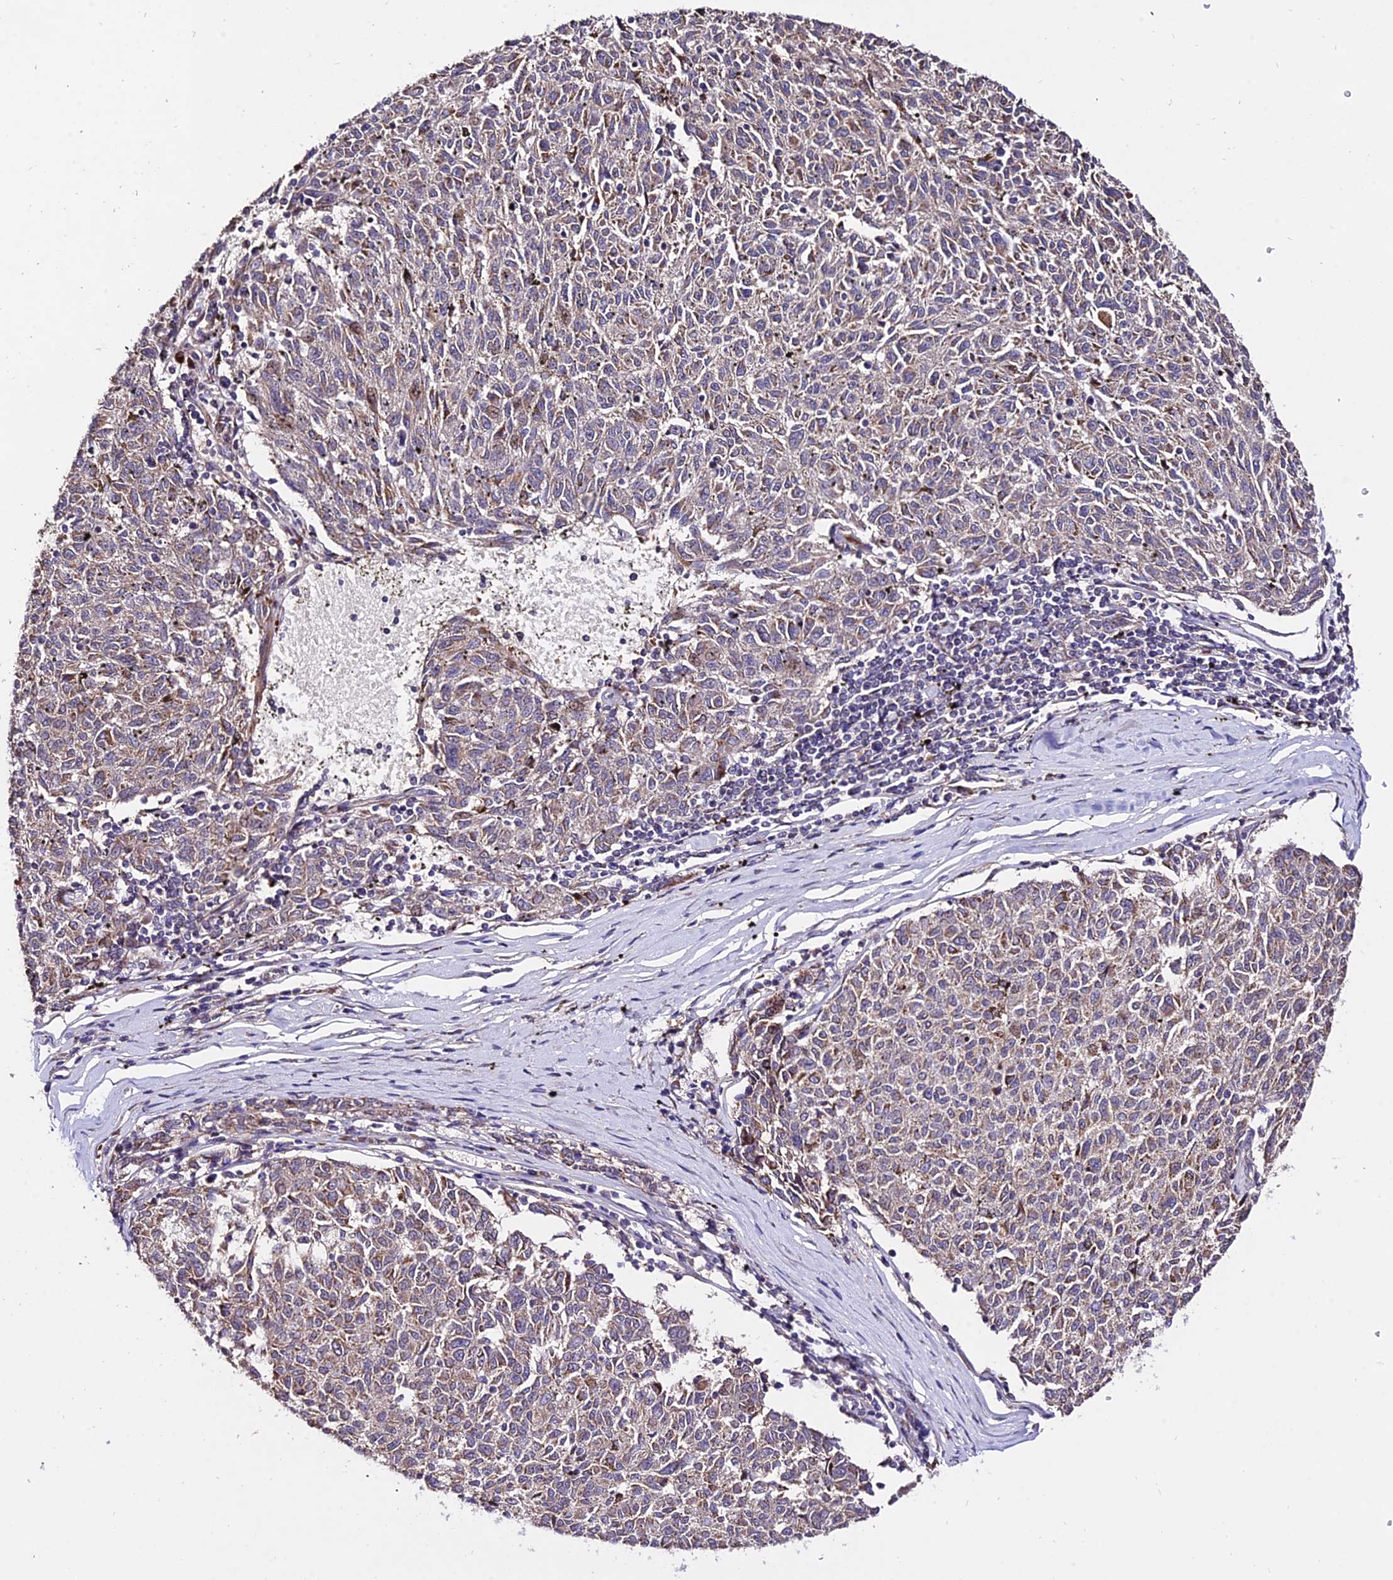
{"staining": {"intensity": "weak", "quantity": "25%-75%", "location": "cytoplasmic/membranous"}, "tissue": "melanoma", "cell_type": "Tumor cells", "image_type": "cancer", "snomed": [{"axis": "morphology", "description": "Malignant melanoma, NOS"}, {"axis": "topography", "description": "Skin"}], "caption": "High-power microscopy captured an immunohistochemistry photomicrograph of melanoma, revealing weak cytoplasmic/membranous positivity in approximately 25%-75% of tumor cells.", "gene": "WDR5B", "patient": {"sex": "female", "age": 72}}